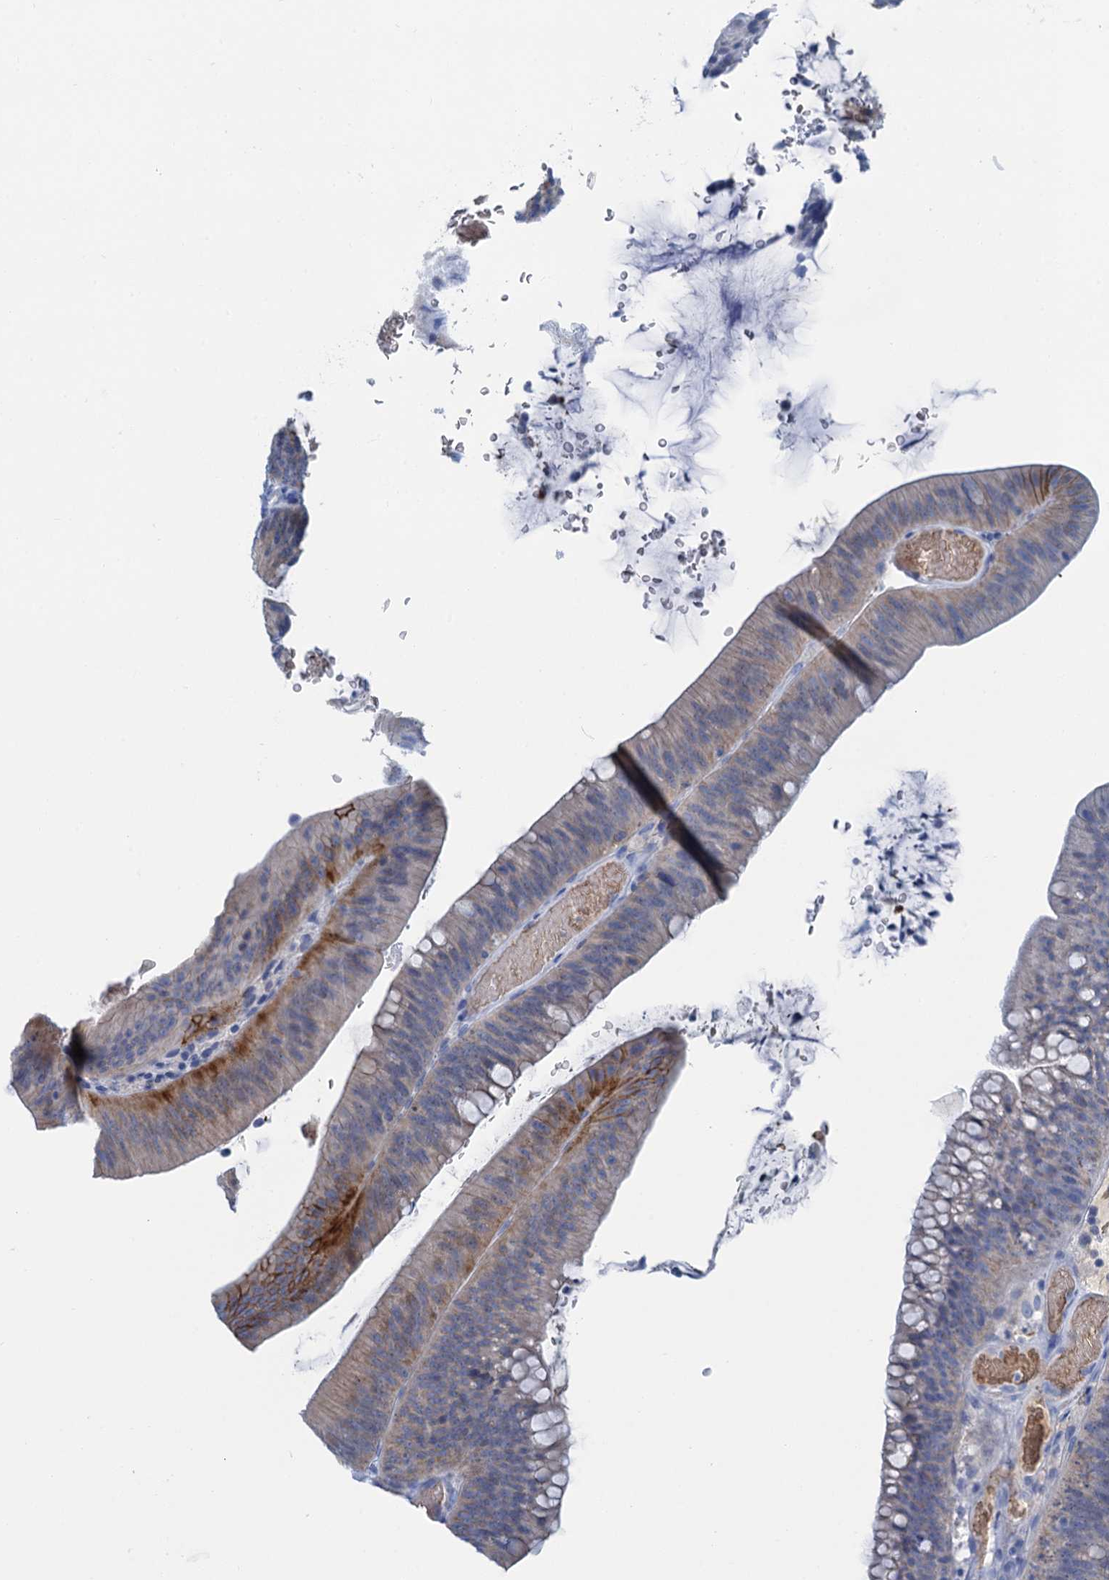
{"staining": {"intensity": "moderate", "quantity": "<25%", "location": "cytoplasmic/membranous"}, "tissue": "colorectal cancer", "cell_type": "Tumor cells", "image_type": "cancer", "snomed": [{"axis": "morphology", "description": "Normal tissue, NOS"}, {"axis": "topography", "description": "Colon"}], "caption": "Colorectal cancer tissue shows moderate cytoplasmic/membranous positivity in approximately <25% of tumor cells (DAB (3,3'-diaminobenzidine) IHC, brown staining for protein, blue staining for nuclei).", "gene": "MYADML2", "patient": {"sex": "female", "age": 82}}